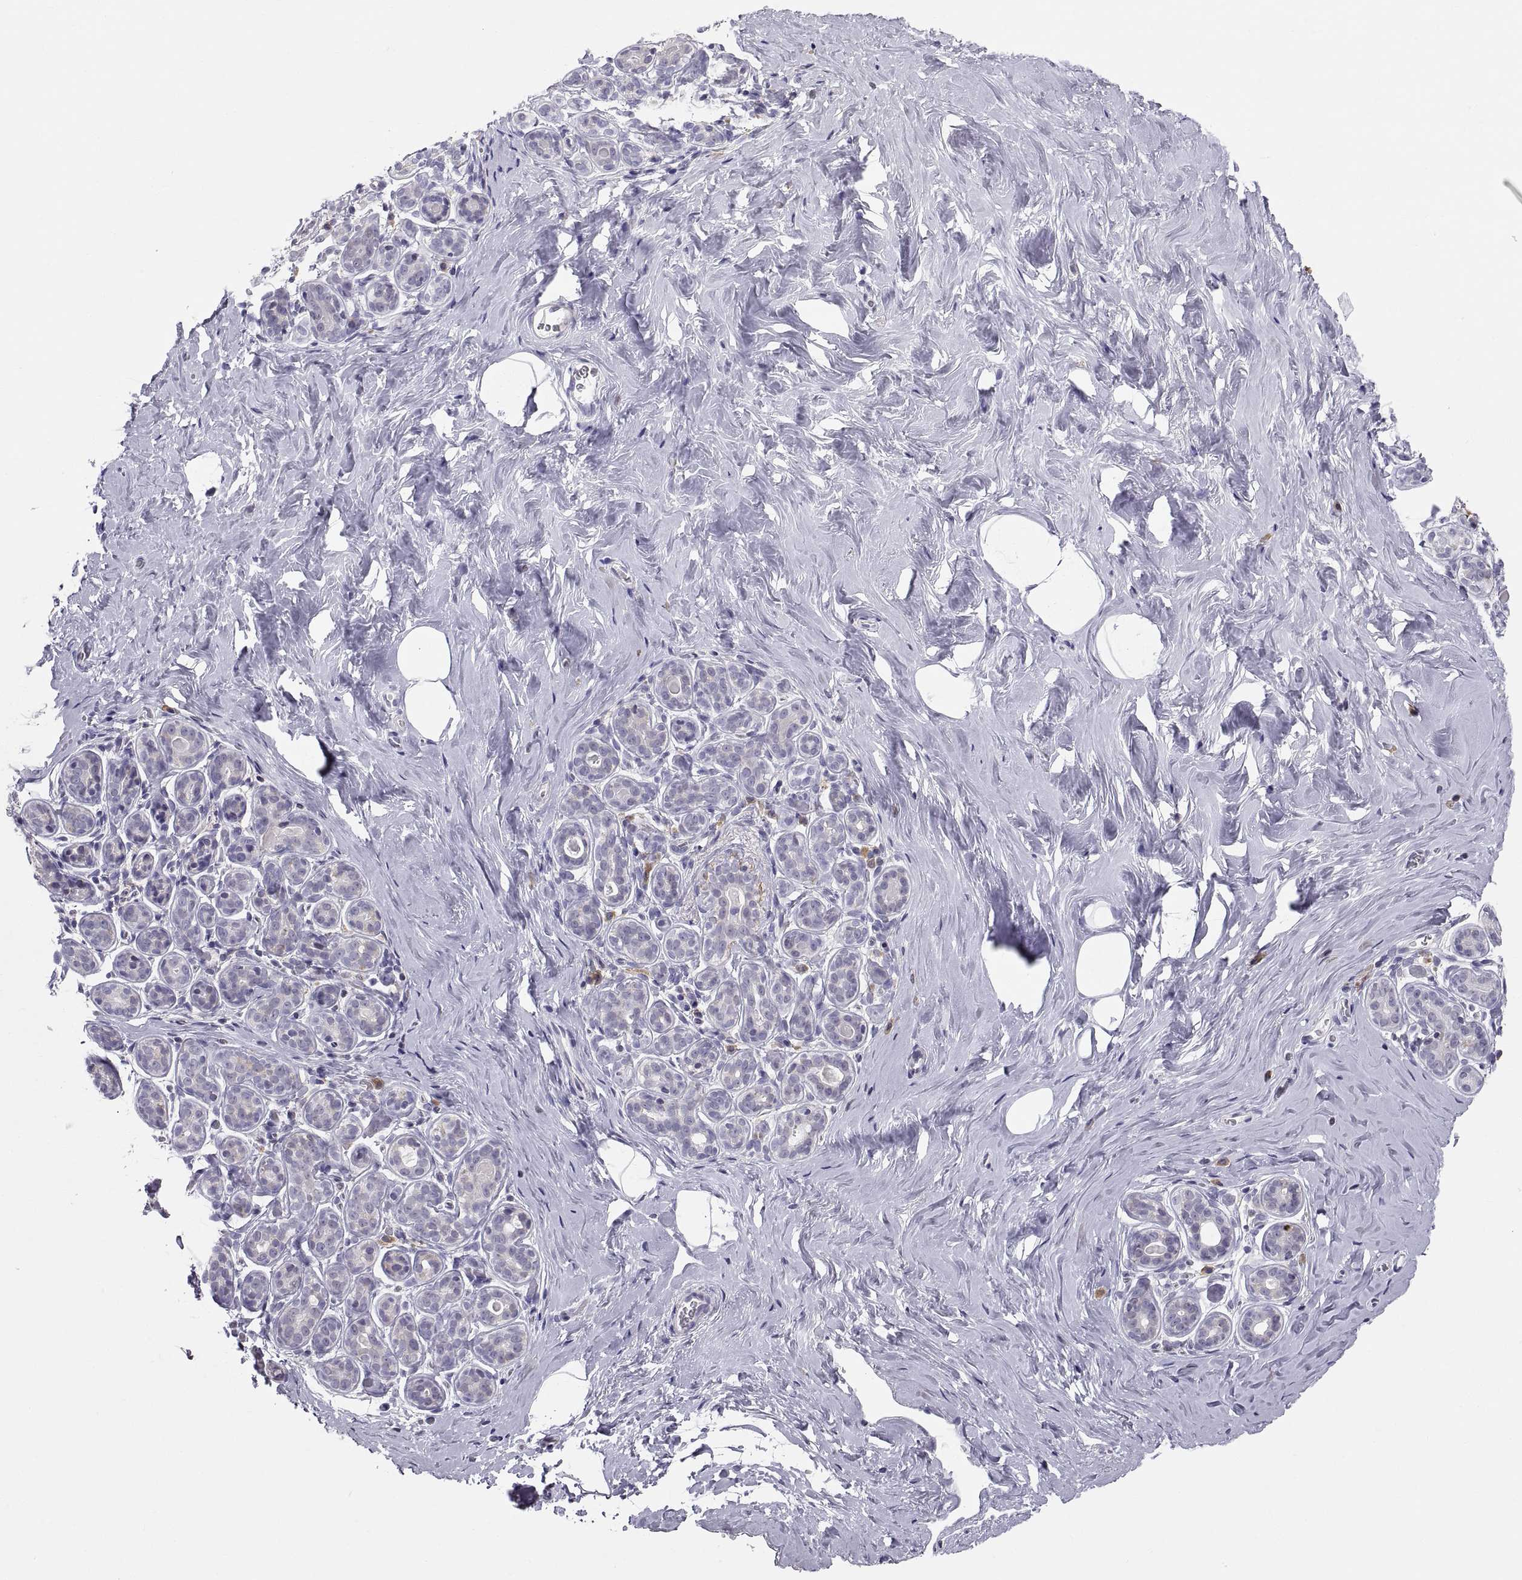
{"staining": {"intensity": "negative", "quantity": "none", "location": "none"}, "tissue": "breast", "cell_type": "Adipocytes", "image_type": "normal", "snomed": [{"axis": "morphology", "description": "Normal tissue, NOS"}, {"axis": "topography", "description": "Skin"}, {"axis": "topography", "description": "Breast"}], "caption": "The histopathology image exhibits no significant staining in adipocytes of breast.", "gene": "ERO1A", "patient": {"sex": "female", "age": 43}}